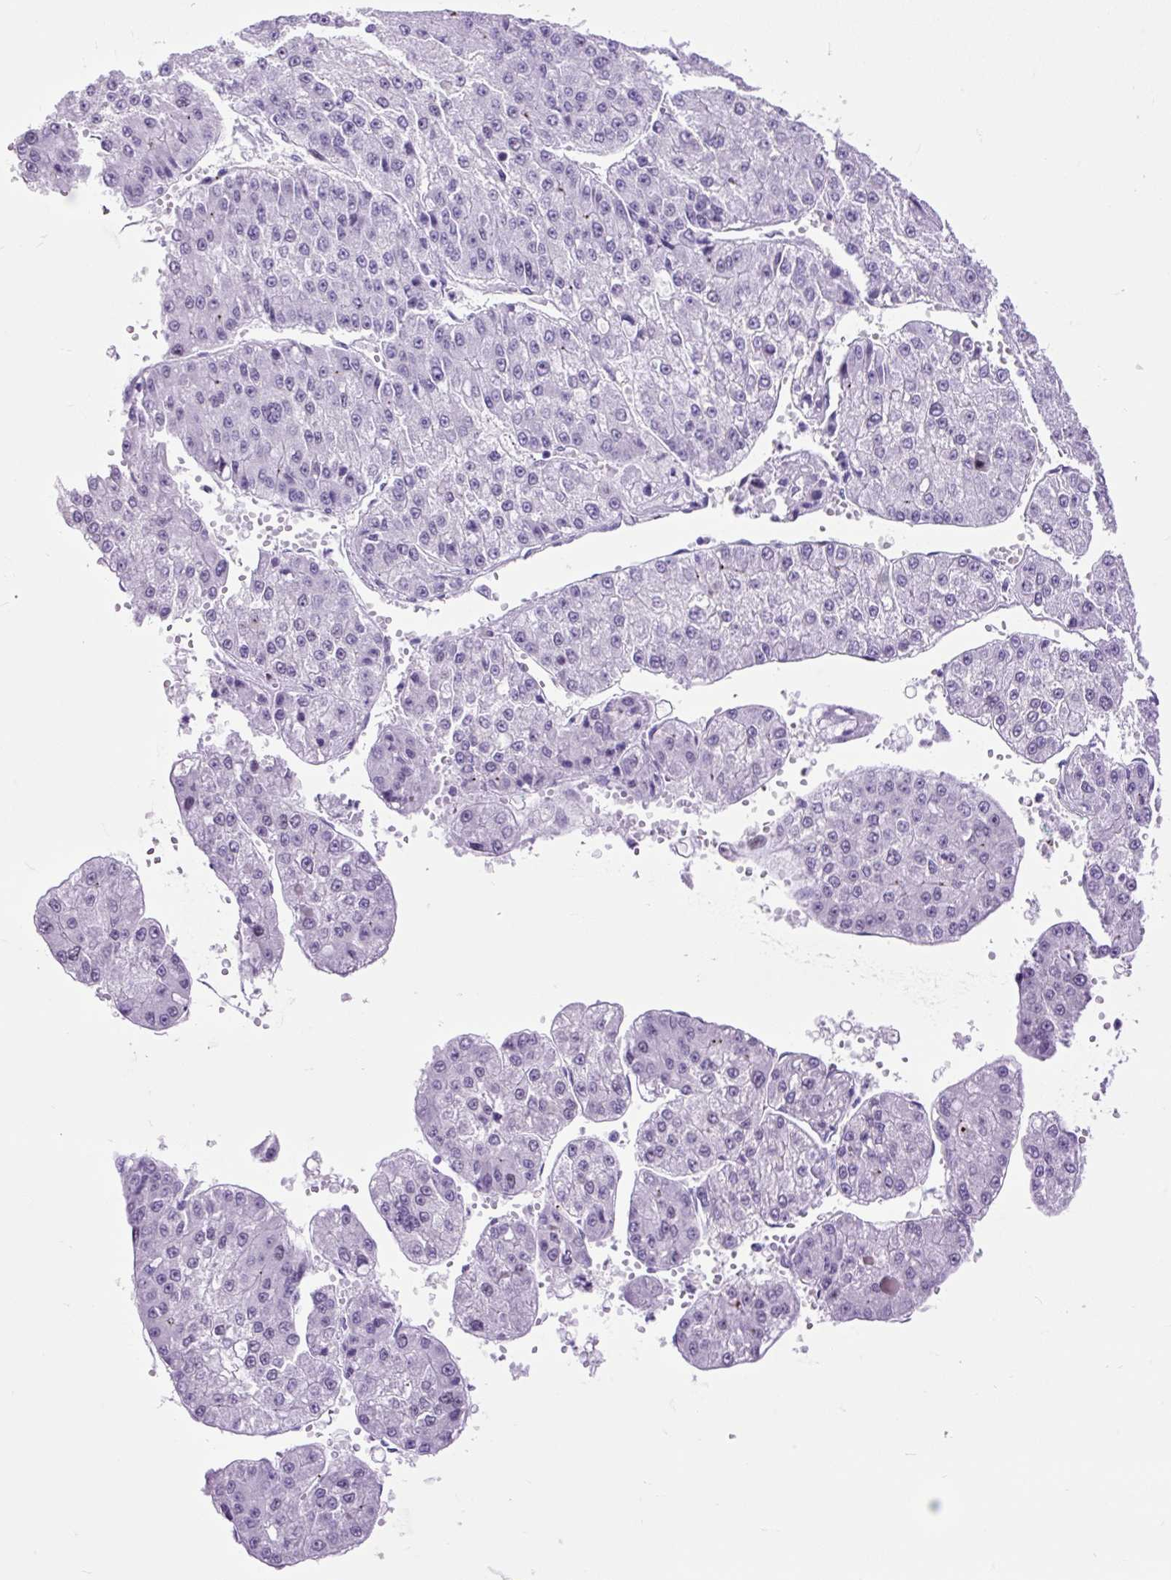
{"staining": {"intensity": "negative", "quantity": "none", "location": "none"}, "tissue": "liver cancer", "cell_type": "Tumor cells", "image_type": "cancer", "snomed": [{"axis": "morphology", "description": "Carcinoma, Hepatocellular, NOS"}, {"axis": "topography", "description": "Liver"}], "caption": "Tumor cells are negative for protein expression in human liver cancer.", "gene": "RACGAP1", "patient": {"sex": "female", "age": 73}}